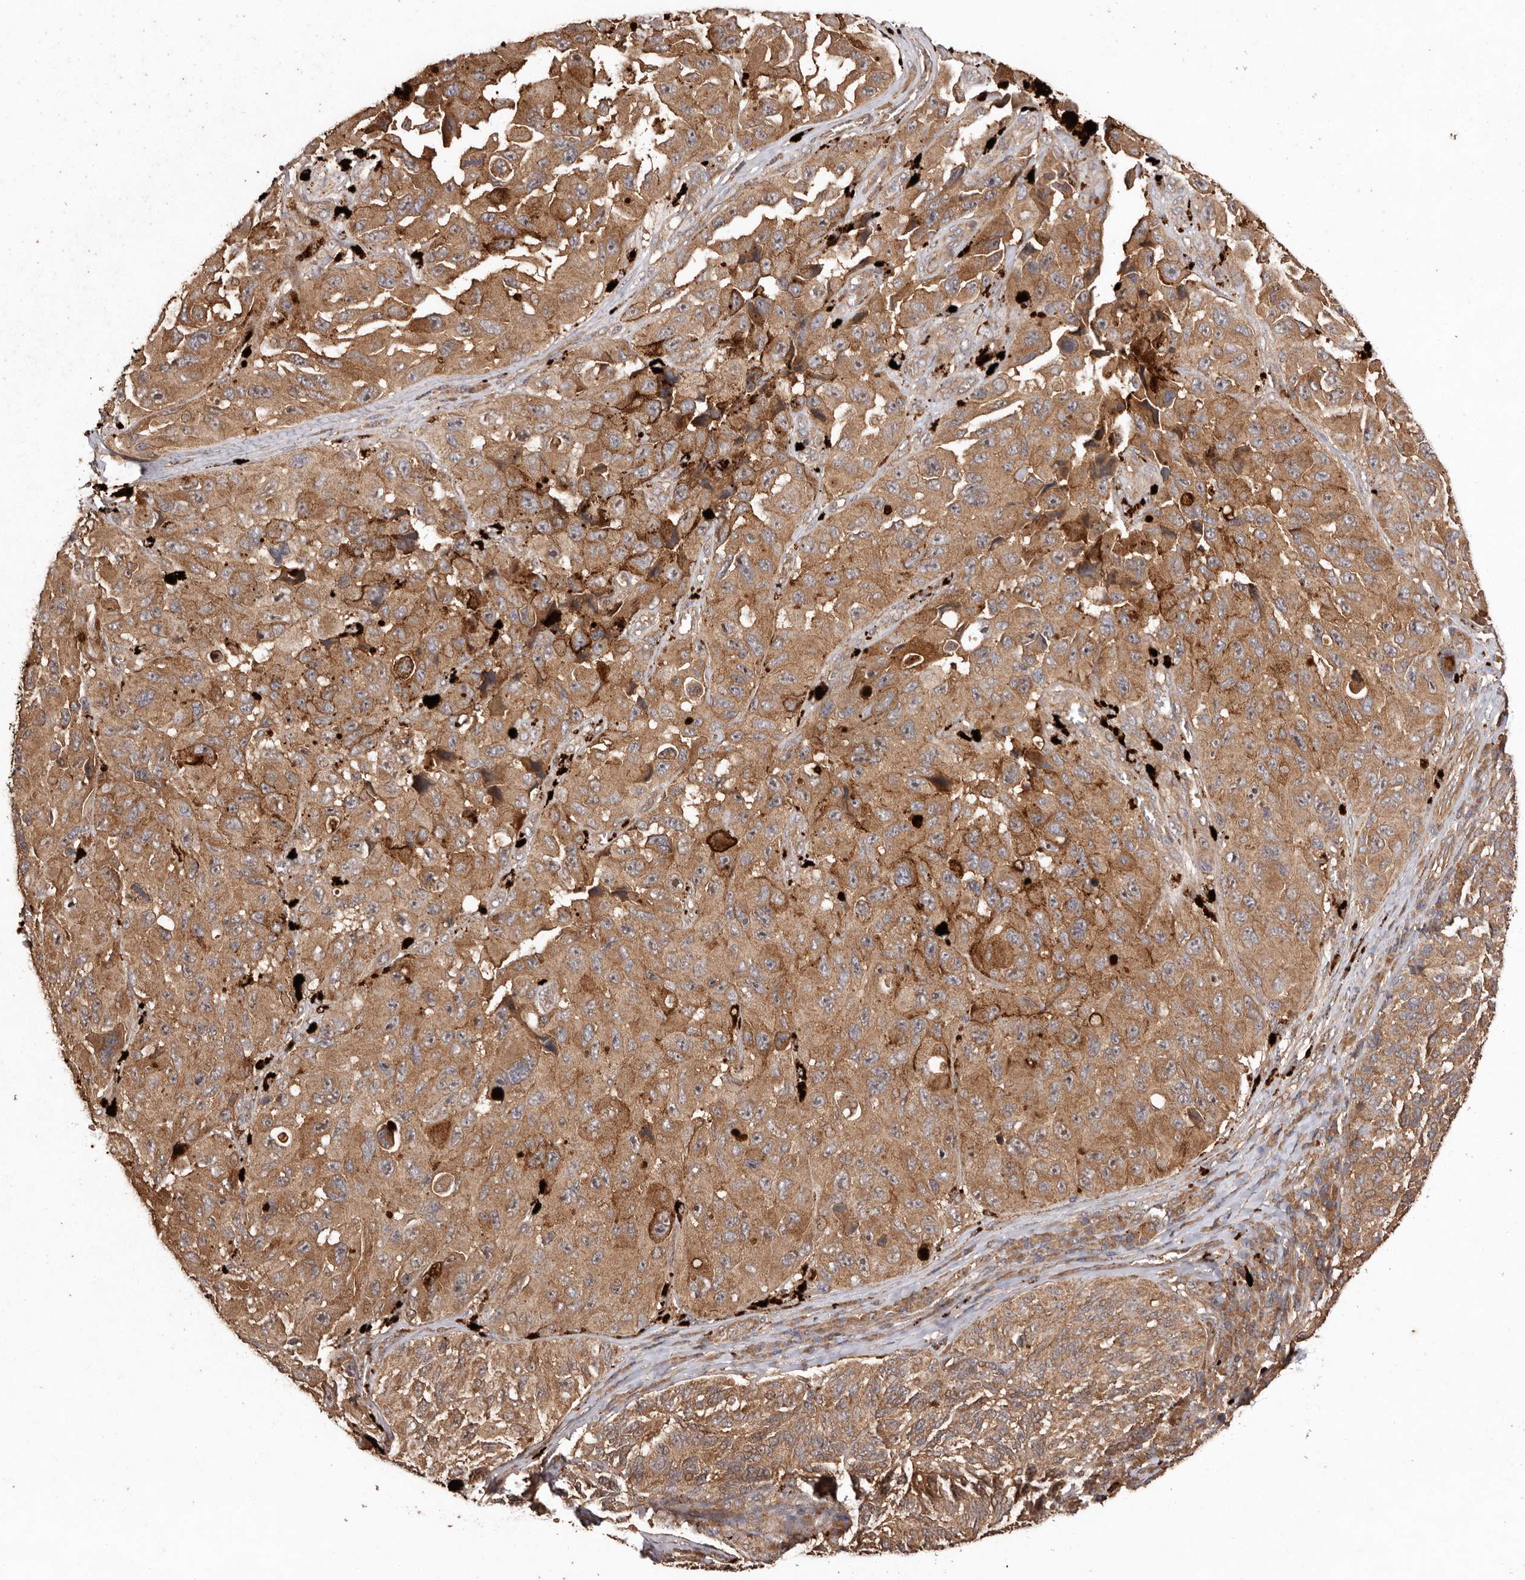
{"staining": {"intensity": "moderate", "quantity": ">75%", "location": "cytoplasmic/membranous"}, "tissue": "melanoma", "cell_type": "Tumor cells", "image_type": "cancer", "snomed": [{"axis": "morphology", "description": "Malignant melanoma, NOS"}, {"axis": "topography", "description": "Skin"}], "caption": "Human malignant melanoma stained with a protein marker reveals moderate staining in tumor cells.", "gene": "RWDD1", "patient": {"sex": "female", "age": 73}}